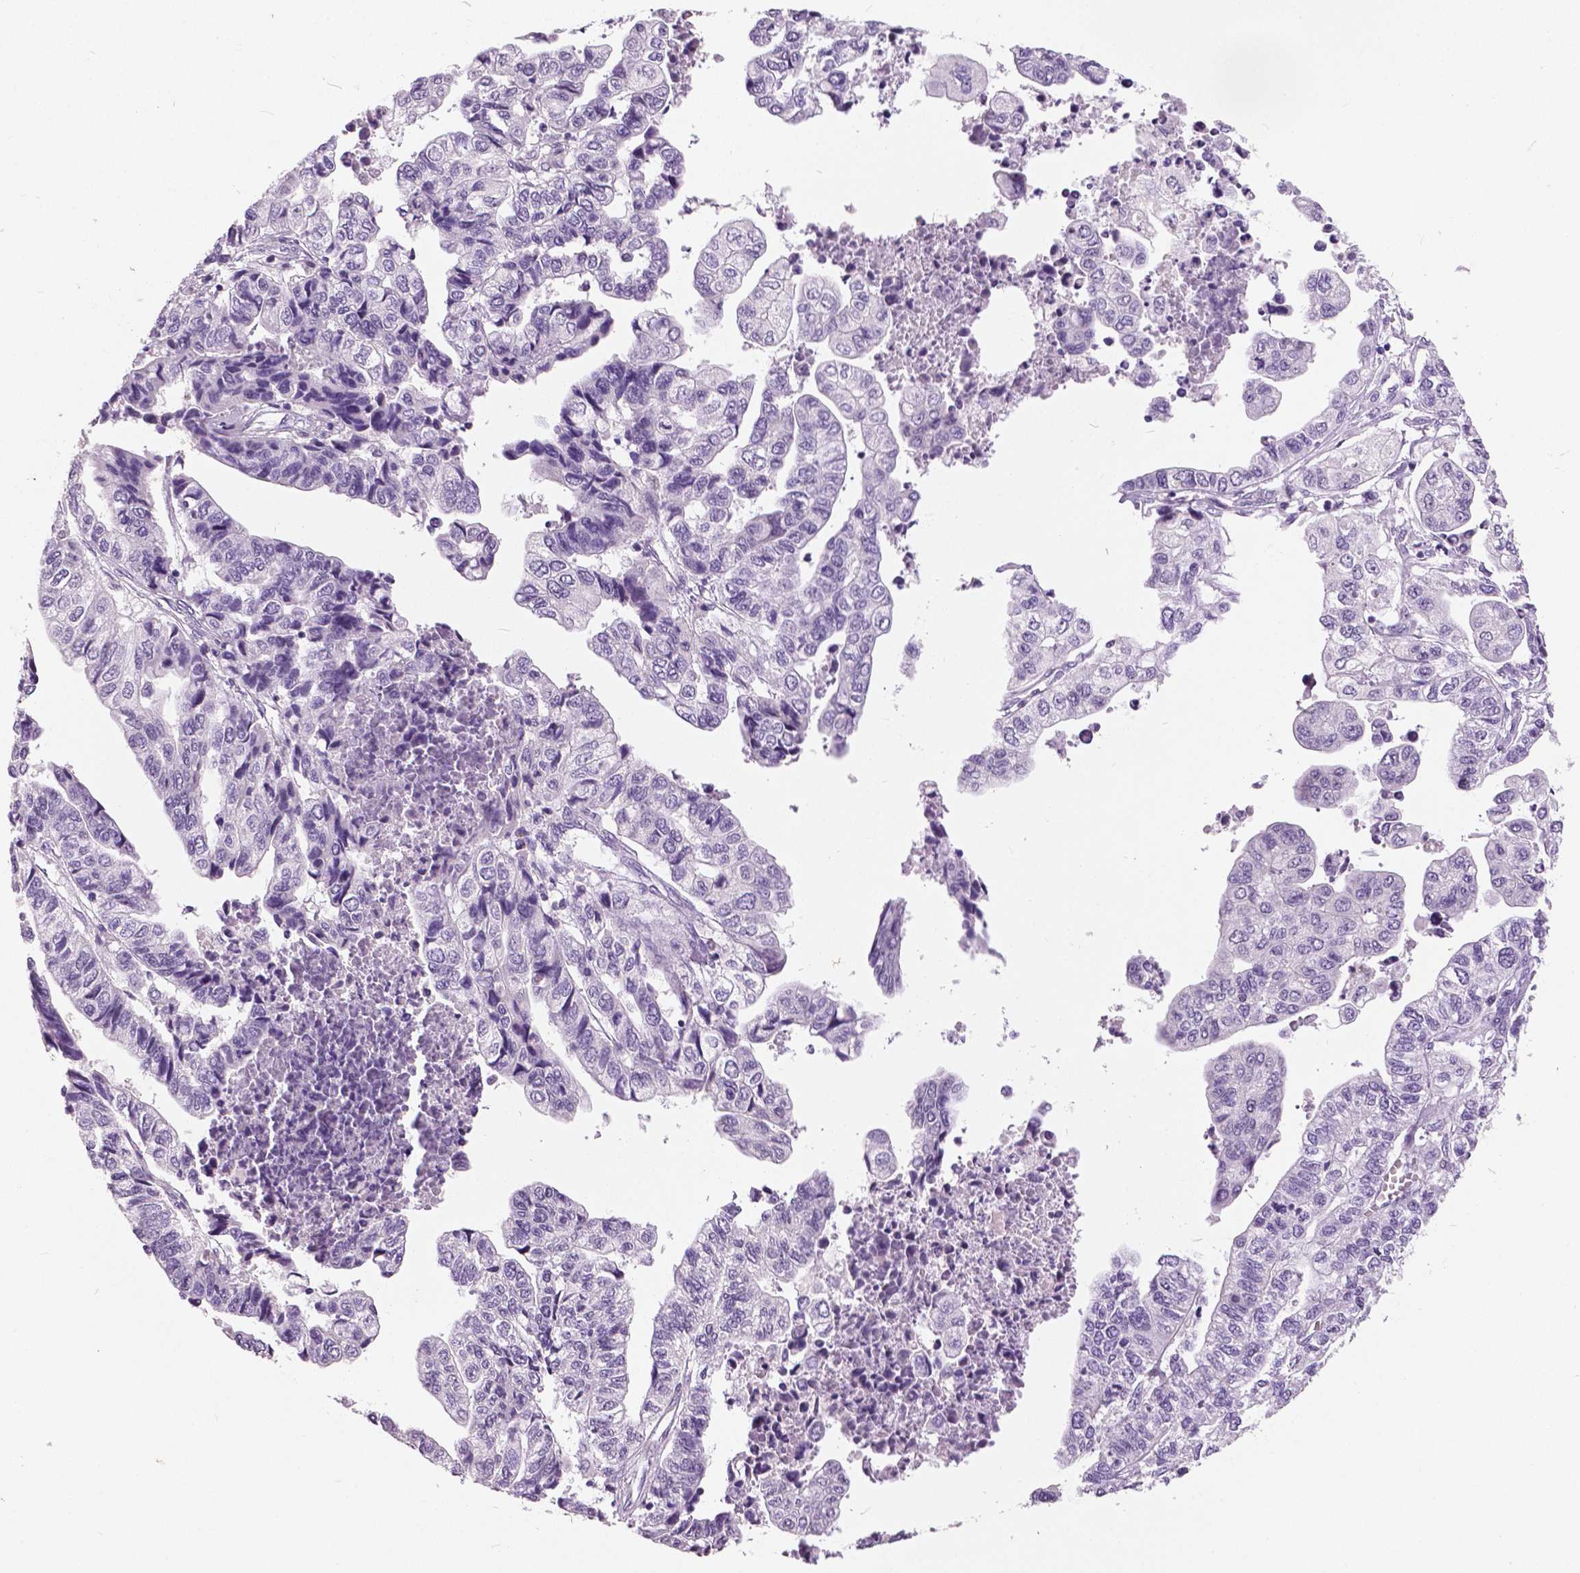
{"staining": {"intensity": "negative", "quantity": "none", "location": "none"}, "tissue": "stomach cancer", "cell_type": "Tumor cells", "image_type": "cancer", "snomed": [{"axis": "morphology", "description": "Adenocarcinoma, NOS"}, {"axis": "topography", "description": "Stomach, upper"}], "caption": "Stomach cancer was stained to show a protein in brown. There is no significant staining in tumor cells. Nuclei are stained in blue.", "gene": "GRIN2A", "patient": {"sex": "female", "age": 67}}